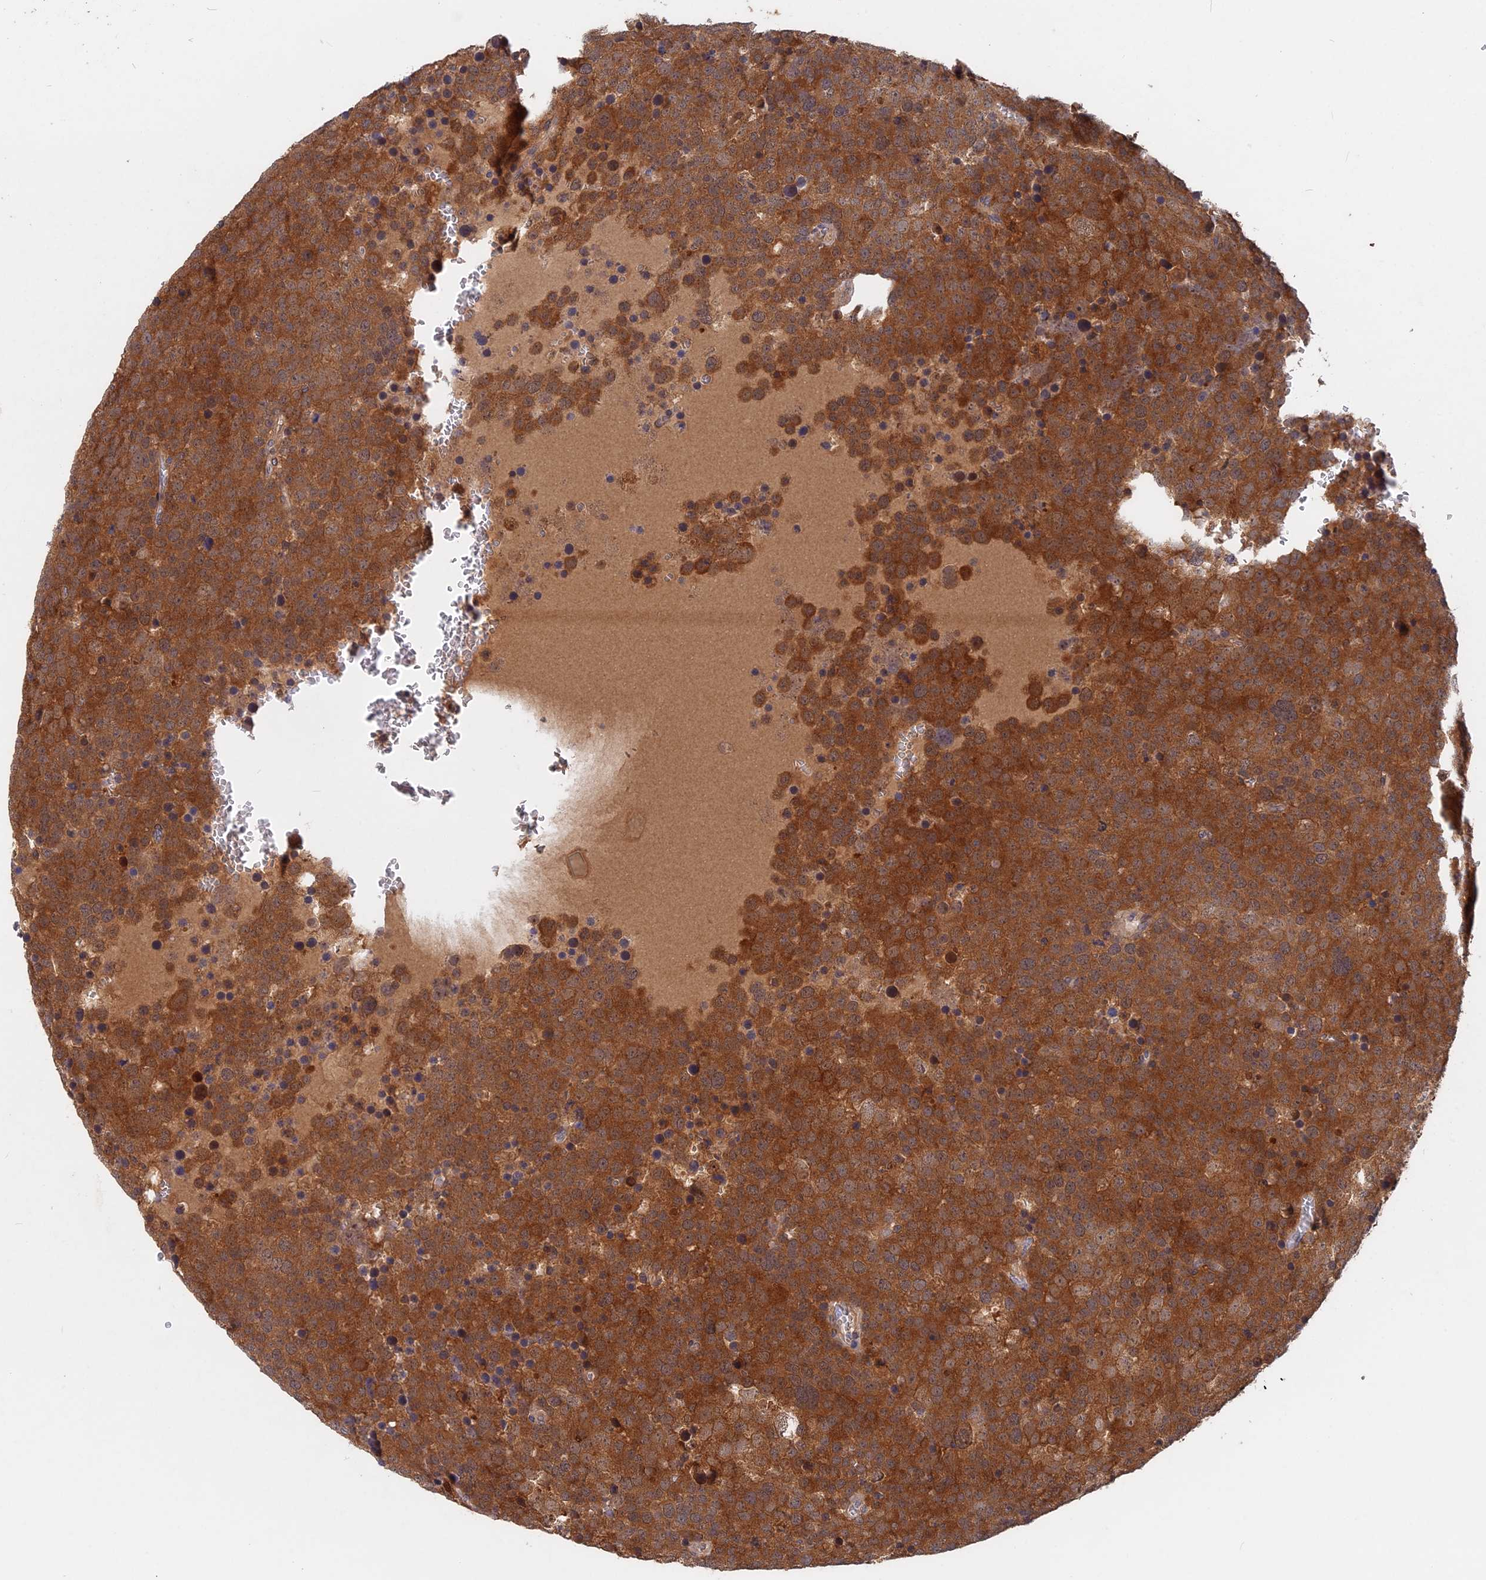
{"staining": {"intensity": "strong", "quantity": ">75%", "location": "cytoplasmic/membranous"}, "tissue": "testis cancer", "cell_type": "Tumor cells", "image_type": "cancer", "snomed": [{"axis": "morphology", "description": "Seminoma, NOS"}, {"axis": "topography", "description": "Testis"}], "caption": "Testis cancer tissue reveals strong cytoplasmic/membranous staining in about >75% of tumor cells Immunohistochemistry (ihc) stains the protein in brown and the nuclei are stained blue.", "gene": "BLVRA", "patient": {"sex": "male", "age": 71}}